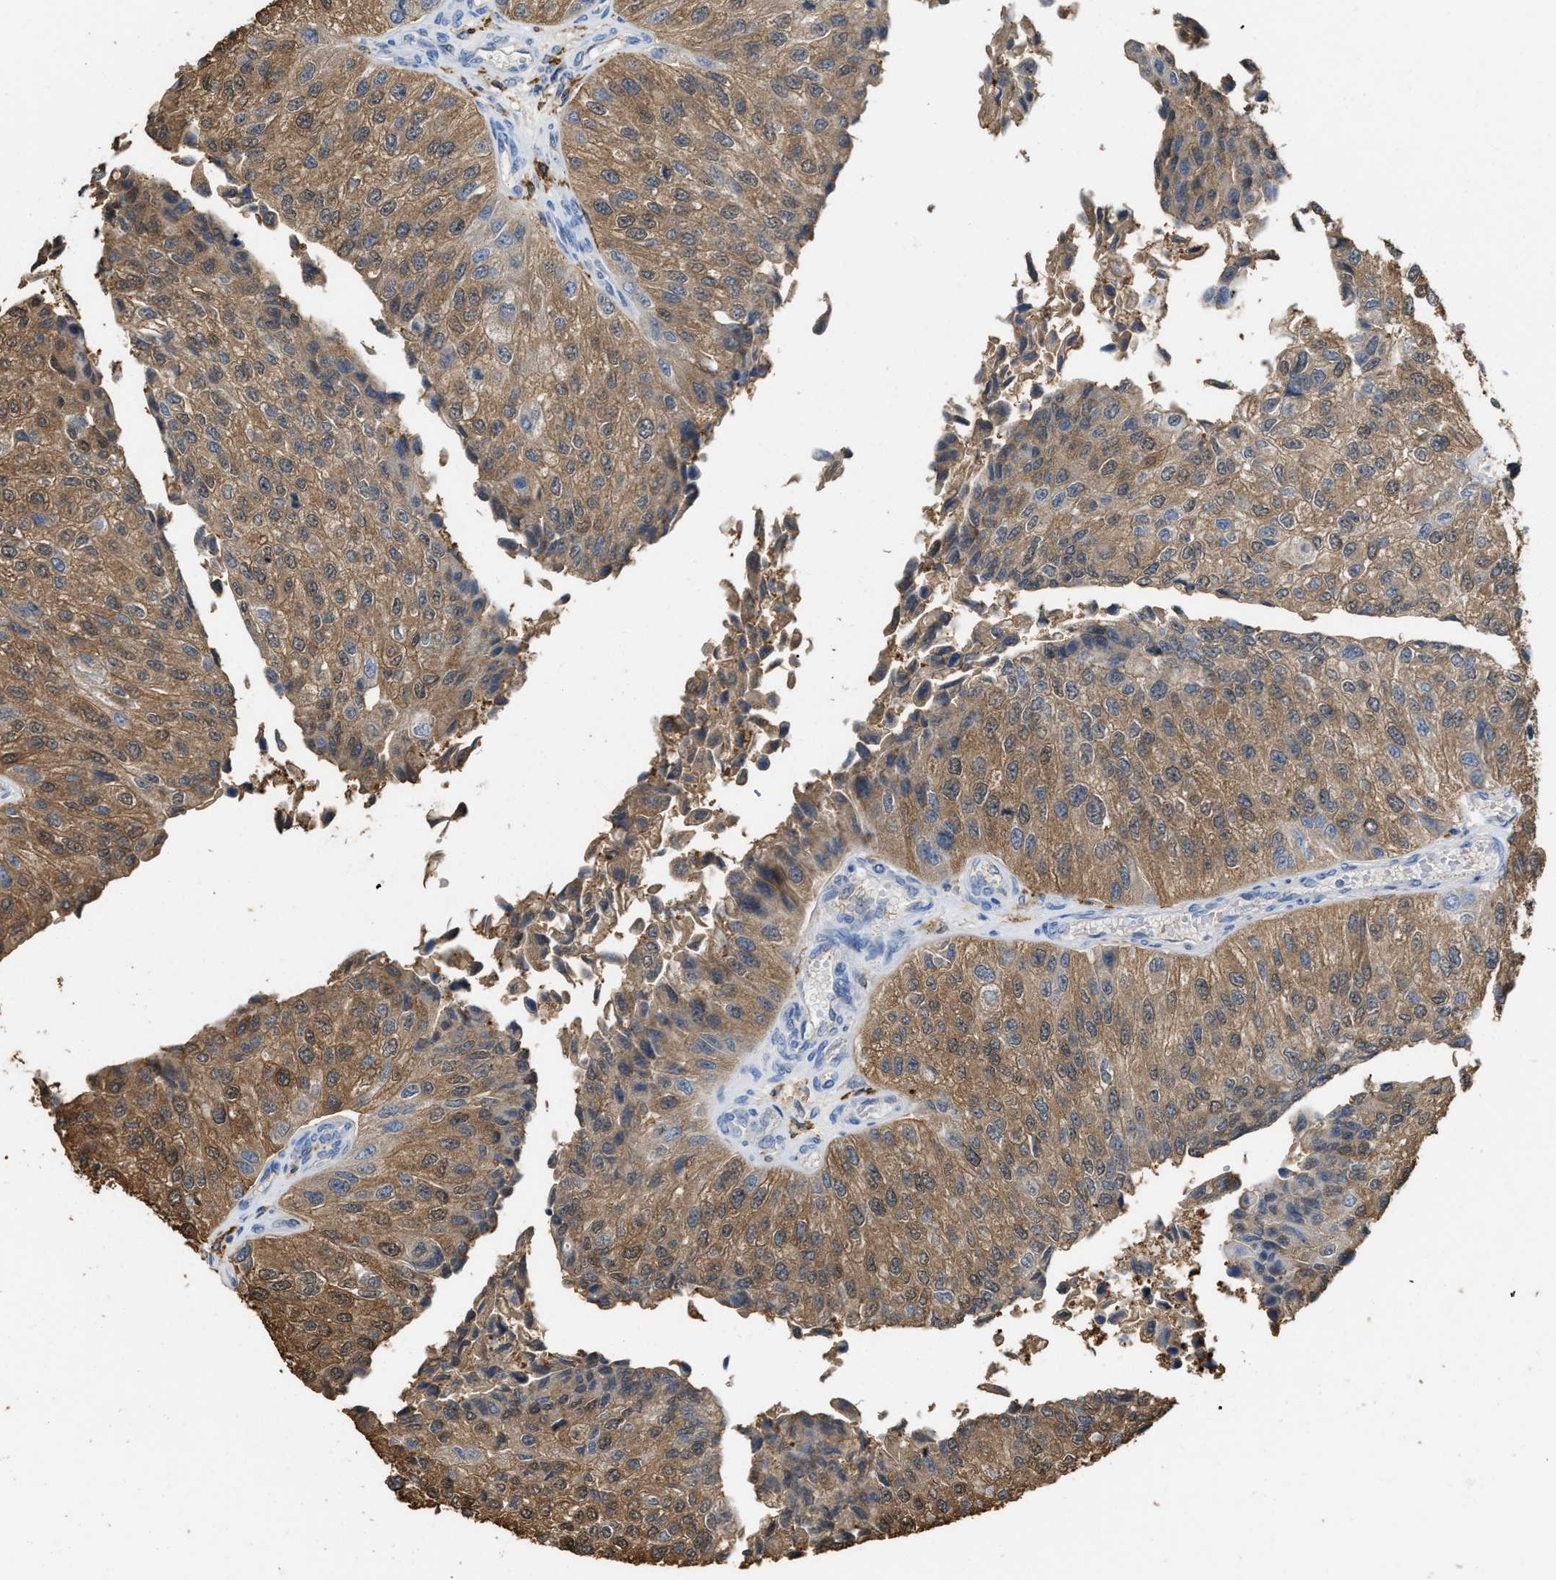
{"staining": {"intensity": "moderate", "quantity": ">75%", "location": "cytoplasmic/membranous"}, "tissue": "urothelial cancer", "cell_type": "Tumor cells", "image_type": "cancer", "snomed": [{"axis": "morphology", "description": "Urothelial carcinoma, High grade"}, {"axis": "topography", "description": "Kidney"}, {"axis": "topography", "description": "Urinary bladder"}], "caption": "Tumor cells reveal medium levels of moderate cytoplasmic/membranous expression in about >75% of cells in human urothelial cancer. (DAB (3,3'-diaminobenzidine) IHC with brightfield microscopy, high magnification).", "gene": "GCN1", "patient": {"sex": "male", "age": 77}}